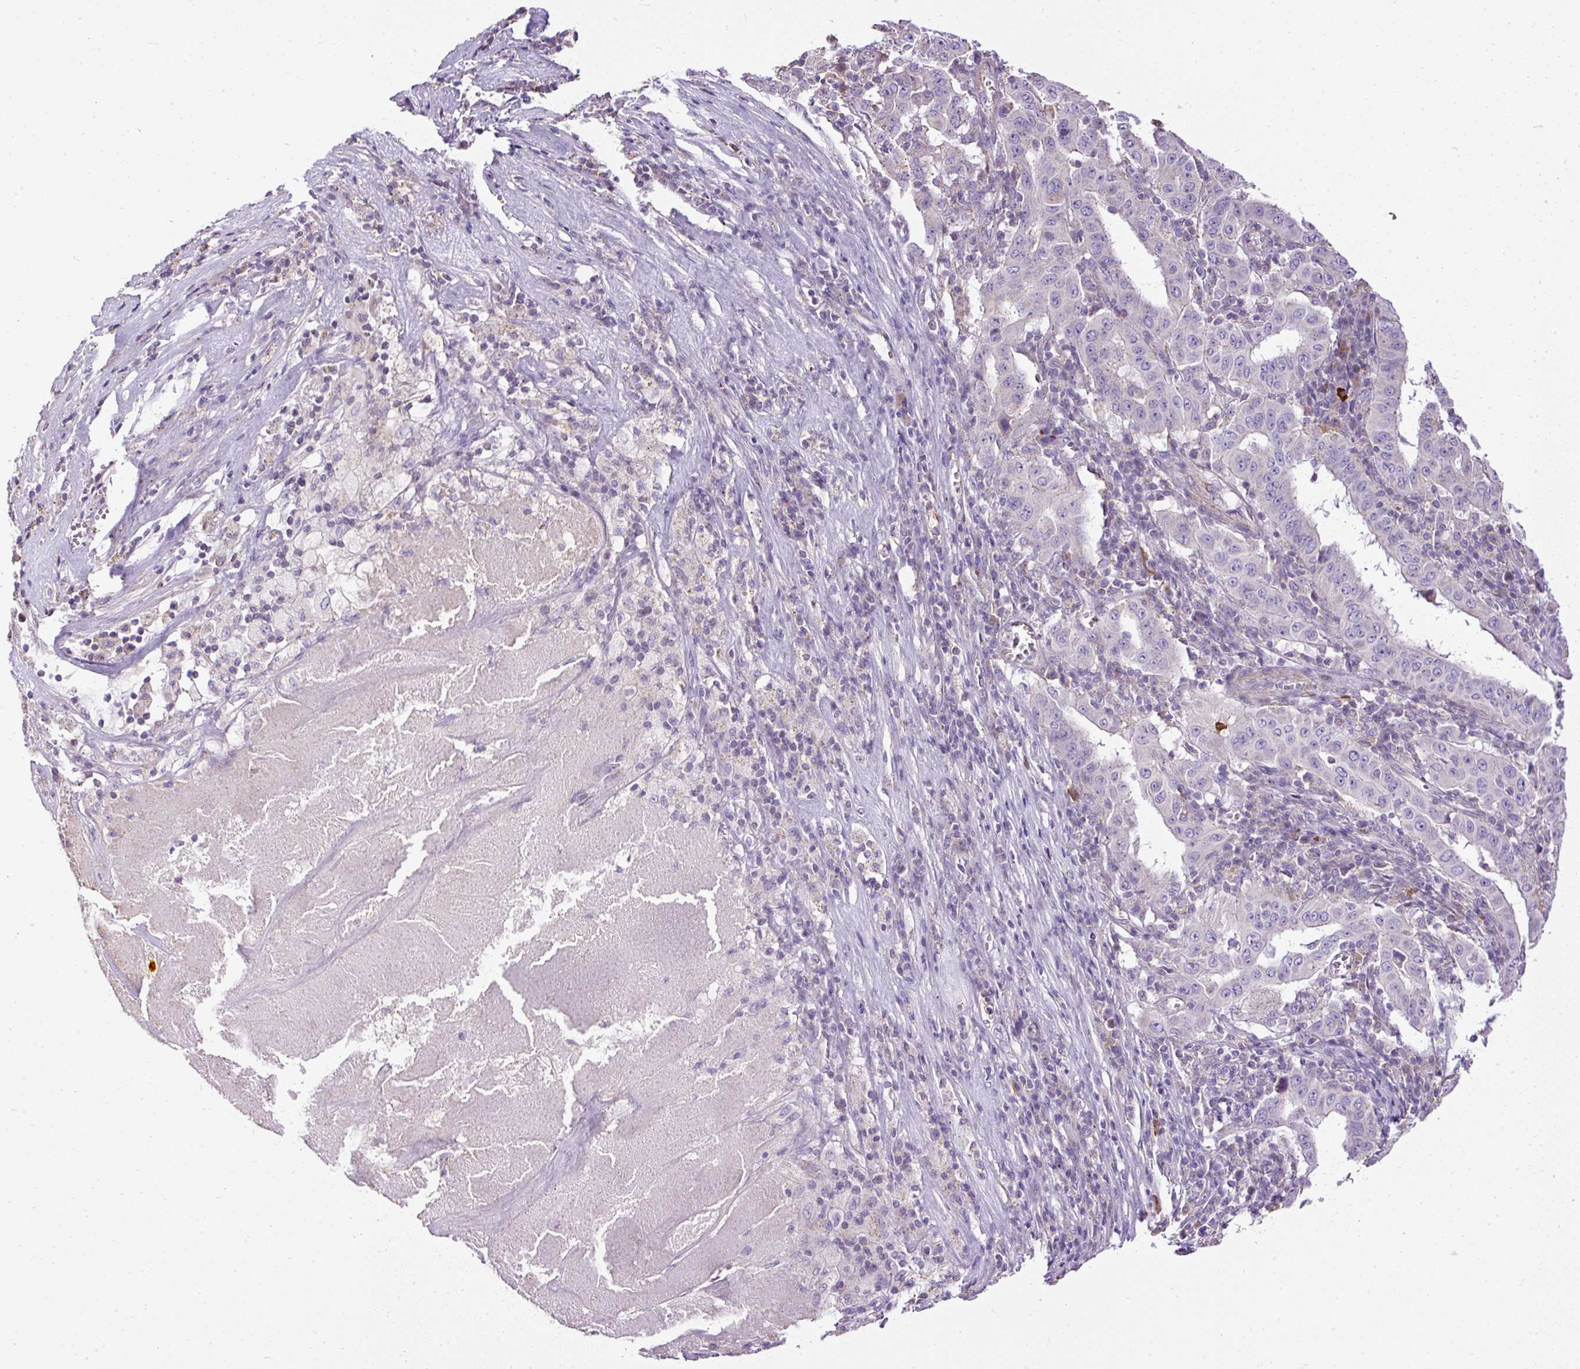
{"staining": {"intensity": "negative", "quantity": "none", "location": "none"}, "tissue": "pancreatic cancer", "cell_type": "Tumor cells", "image_type": "cancer", "snomed": [{"axis": "morphology", "description": "Adenocarcinoma, NOS"}, {"axis": "topography", "description": "Pancreas"}], "caption": "Human pancreatic cancer stained for a protein using immunohistochemistry reveals no positivity in tumor cells.", "gene": "CFAP47", "patient": {"sex": "male", "age": 63}}